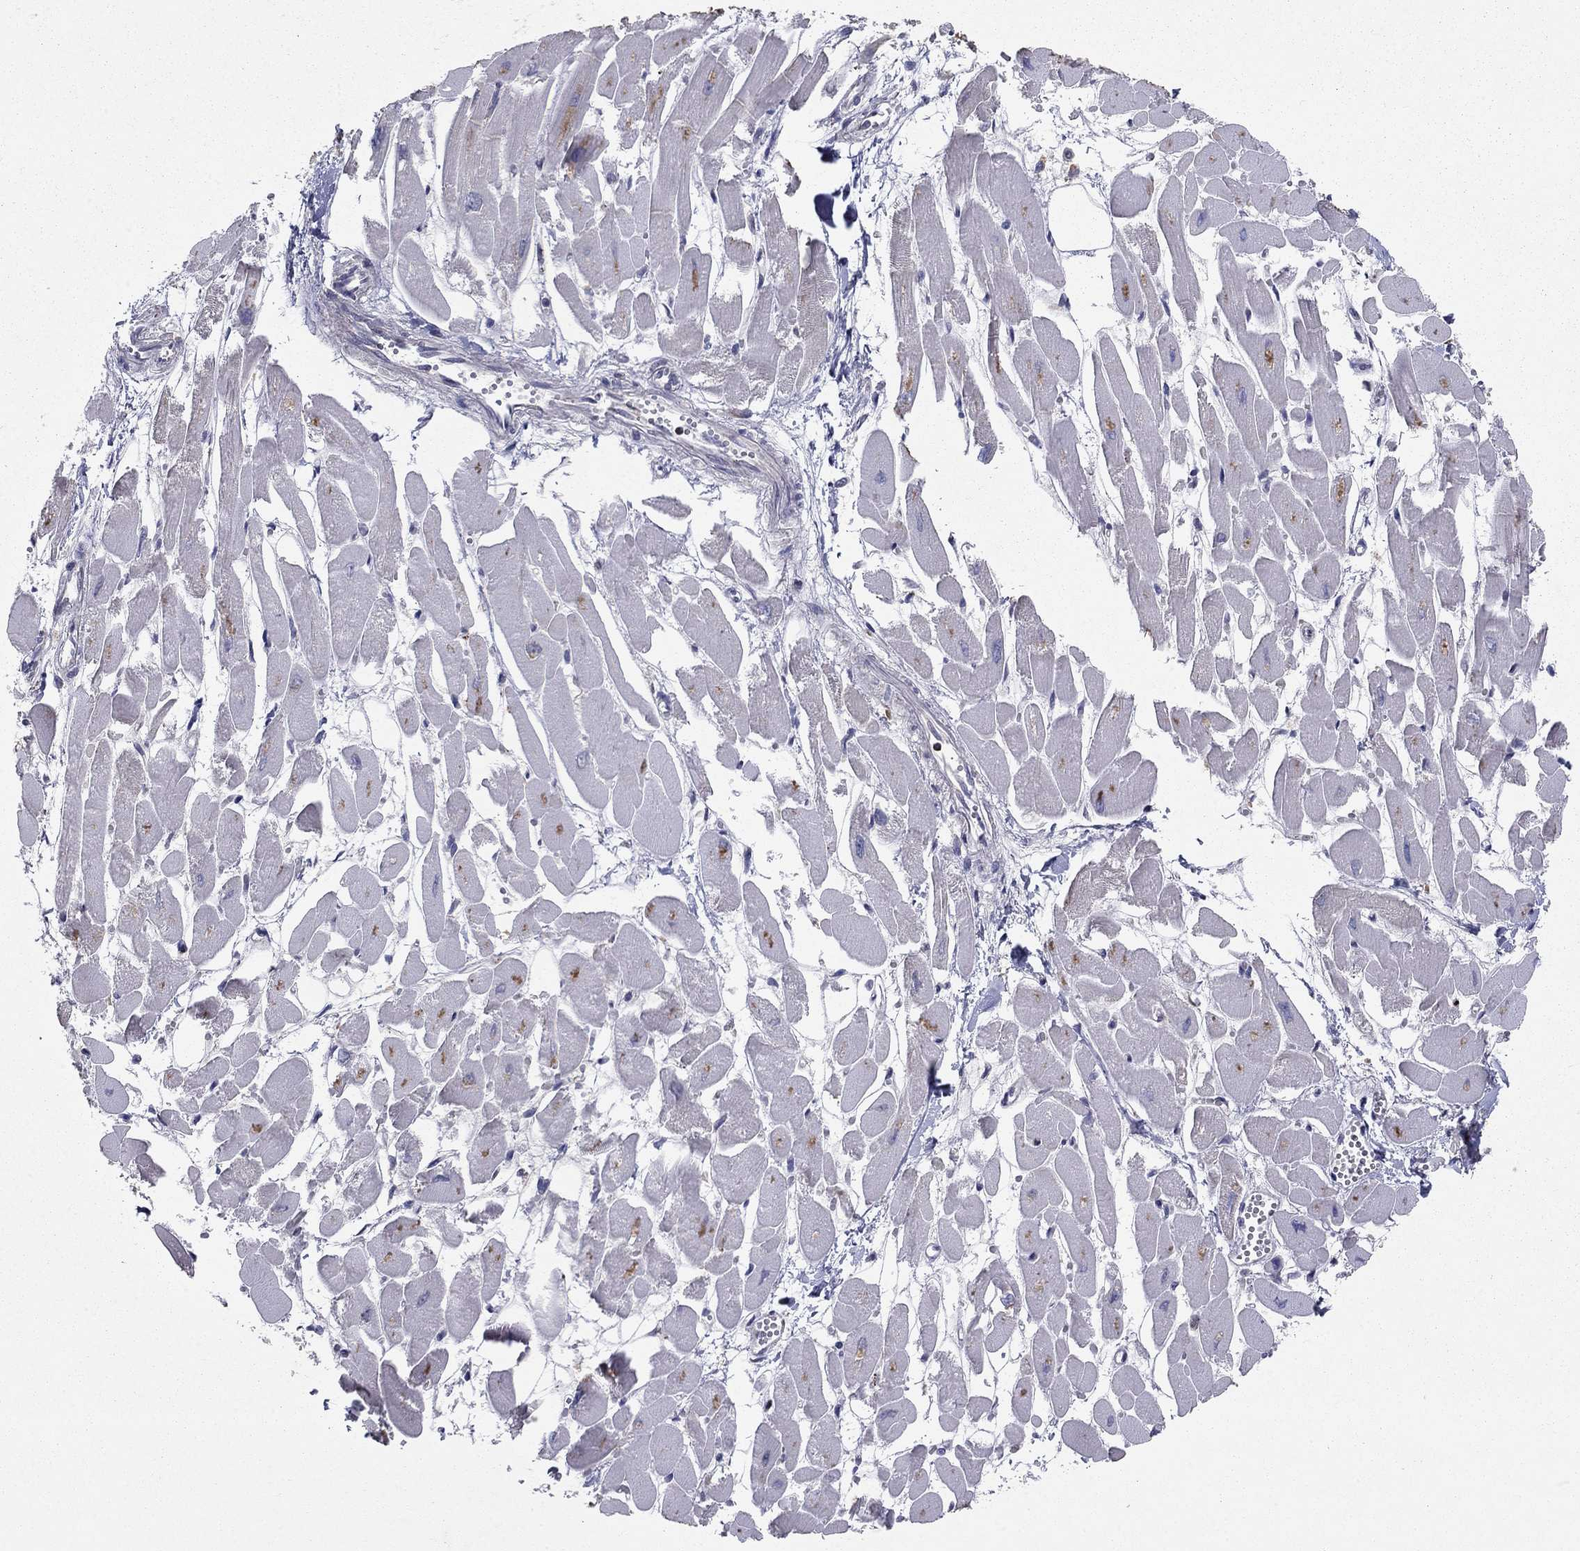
{"staining": {"intensity": "negative", "quantity": "none", "location": "none"}, "tissue": "heart muscle", "cell_type": "Cardiomyocytes", "image_type": "normal", "snomed": [{"axis": "morphology", "description": "Normal tissue, NOS"}, {"axis": "topography", "description": "Heart"}], "caption": "IHC micrograph of normal heart muscle: heart muscle stained with DAB (3,3'-diaminobenzidine) demonstrates no significant protein positivity in cardiomyocytes.", "gene": "YIF1A", "patient": {"sex": "female", "age": 52}}